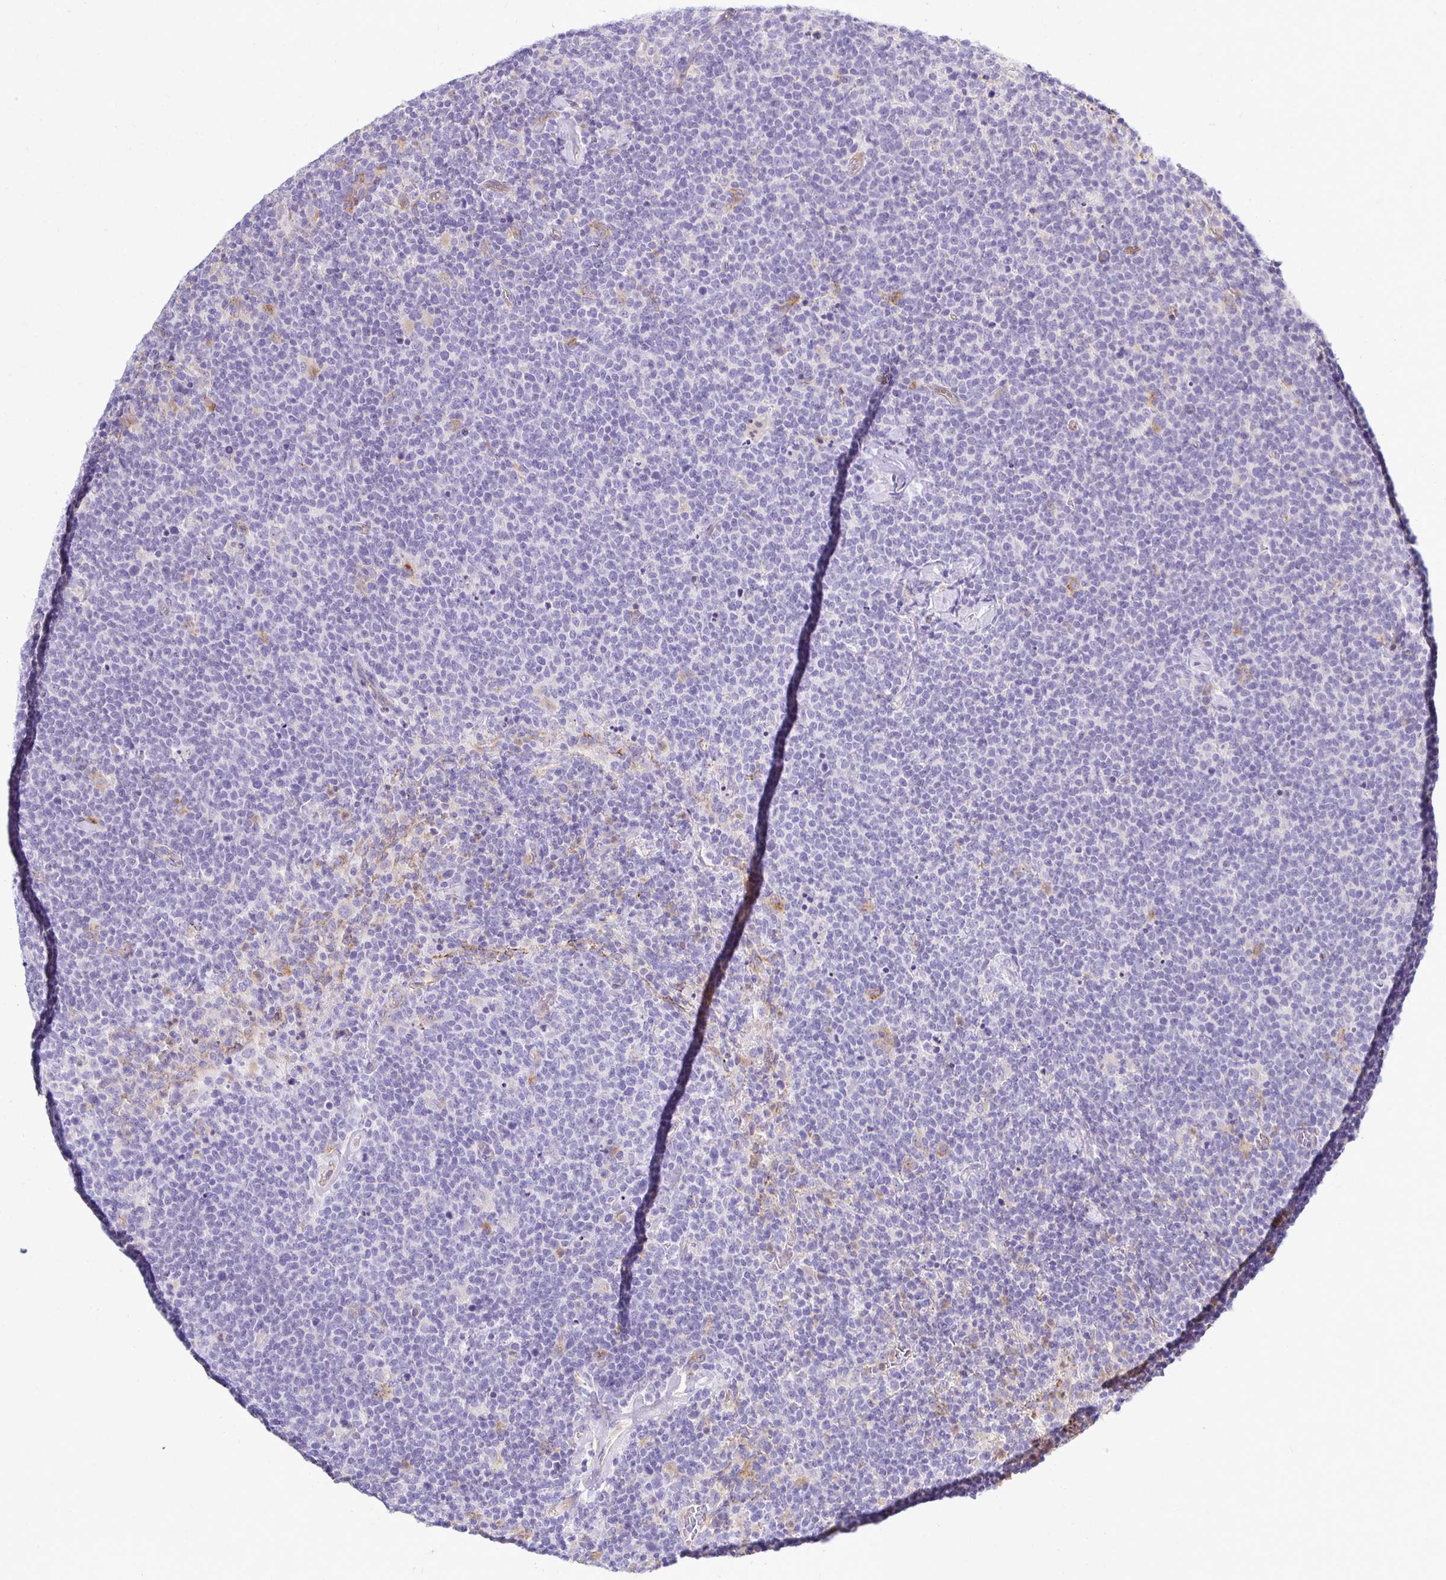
{"staining": {"intensity": "negative", "quantity": "none", "location": "none"}, "tissue": "lymphoma", "cell_type": "Tumor cells", "image_type": "cancer", "snomed": [{"axis": "morphology", "description": "Malignant lymphoma, non-Hodgkin's type, High grade"}, {"axis": "topography", "description": "Lymph node"}], "caption": "Immunohistochemical staining of lymphoma demonstrates no significant expression in tumor cells.", "gene": "TTYH1", "patient": {"sex": "male", "age": 61}}